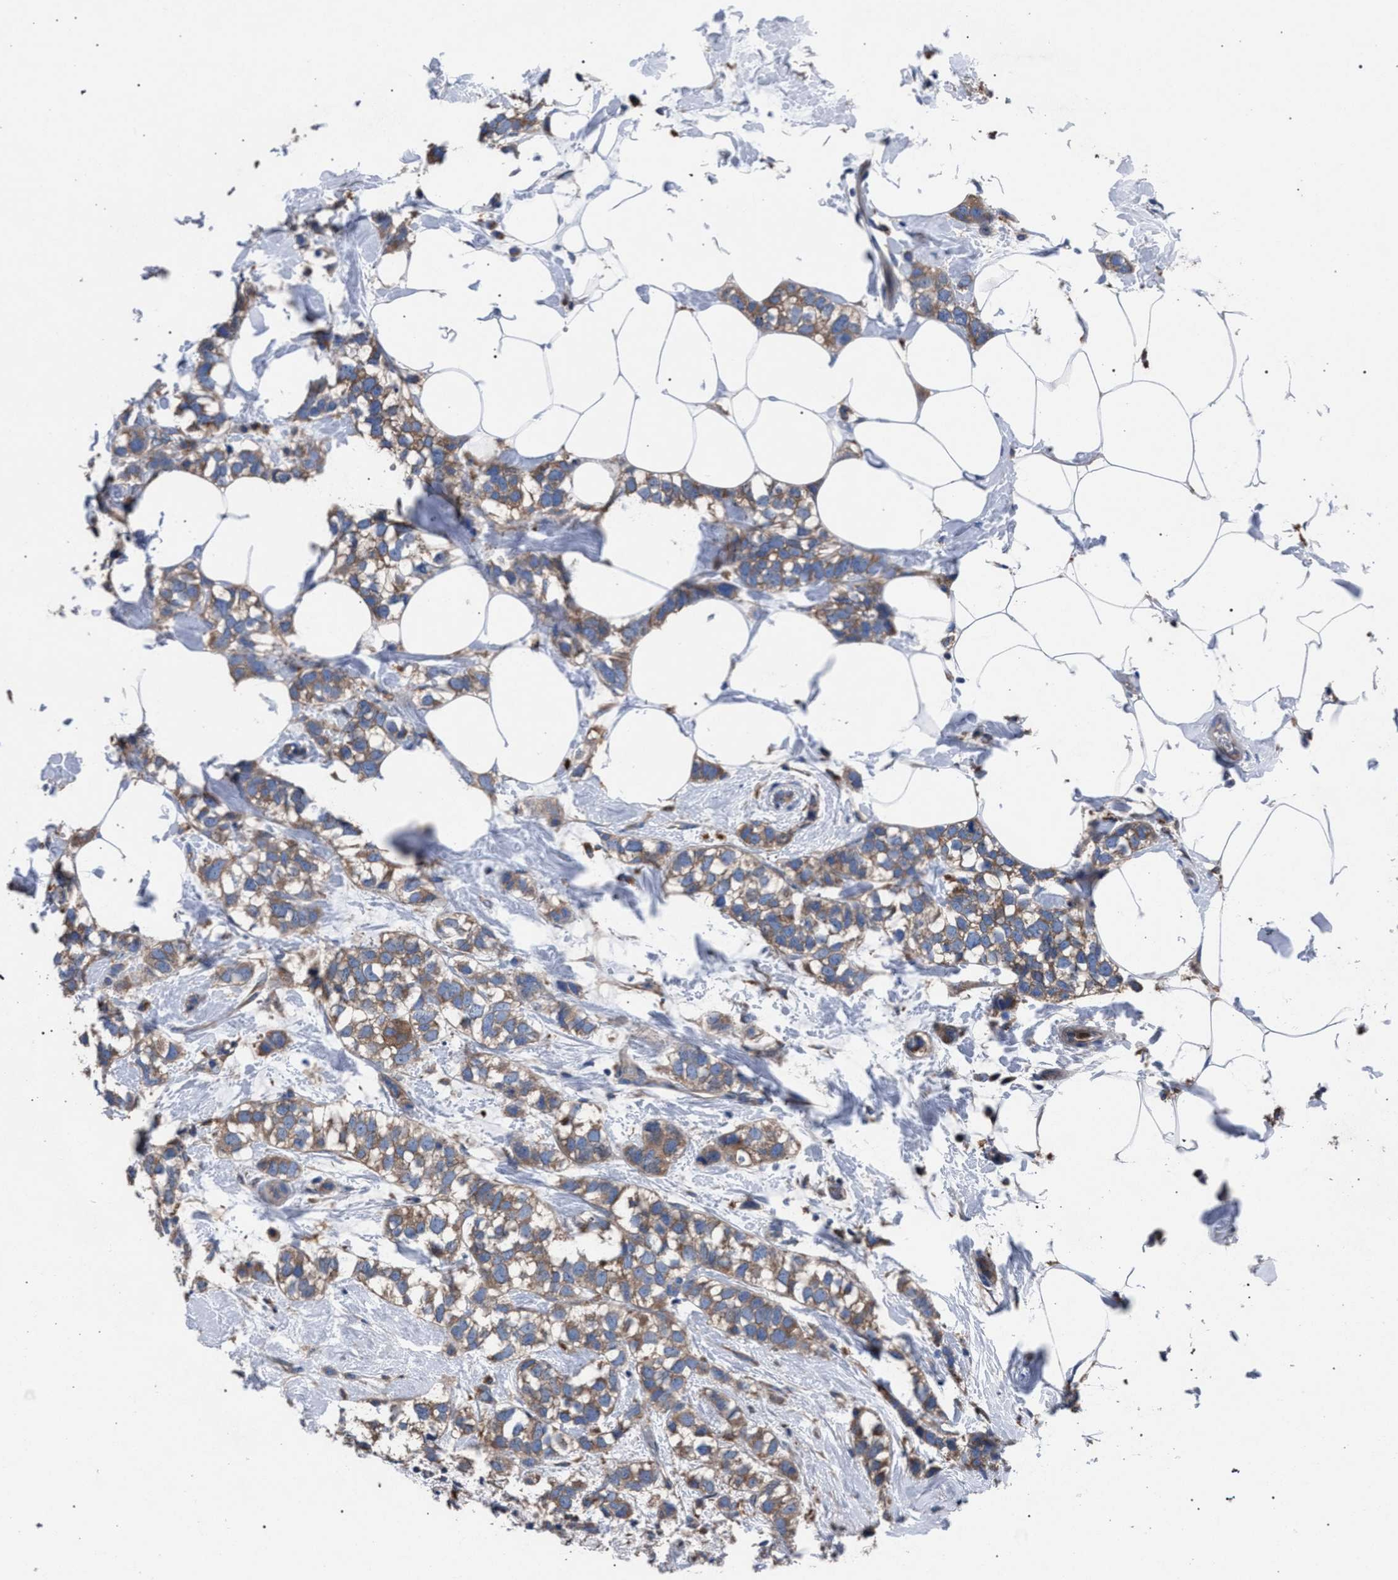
{"staining": {"intensity": "moderate", "quantity": ">75%", "location": "cytoplasmic/membranous"}, "tissue": "breast cancer", "cell_type": "Tumor cells", "image_type": "cancer", "snomed": [{"axis": "morphology", "description": "Normal tissue, NOS"}, {"axis": "morphology", "description": "Duct carcinoma"}, {"axis": "topography", "description": "Breast"}], "caption": "There is medium levels of moderate cytoplasmic/membranous staining in tumor cells of invasive ductal carcinoma (breast), as demonstrated by immunohistochemical staining (brown color).", "gene": "ATP6V0A1", "patient": {"sex": "female", "age": 50}}